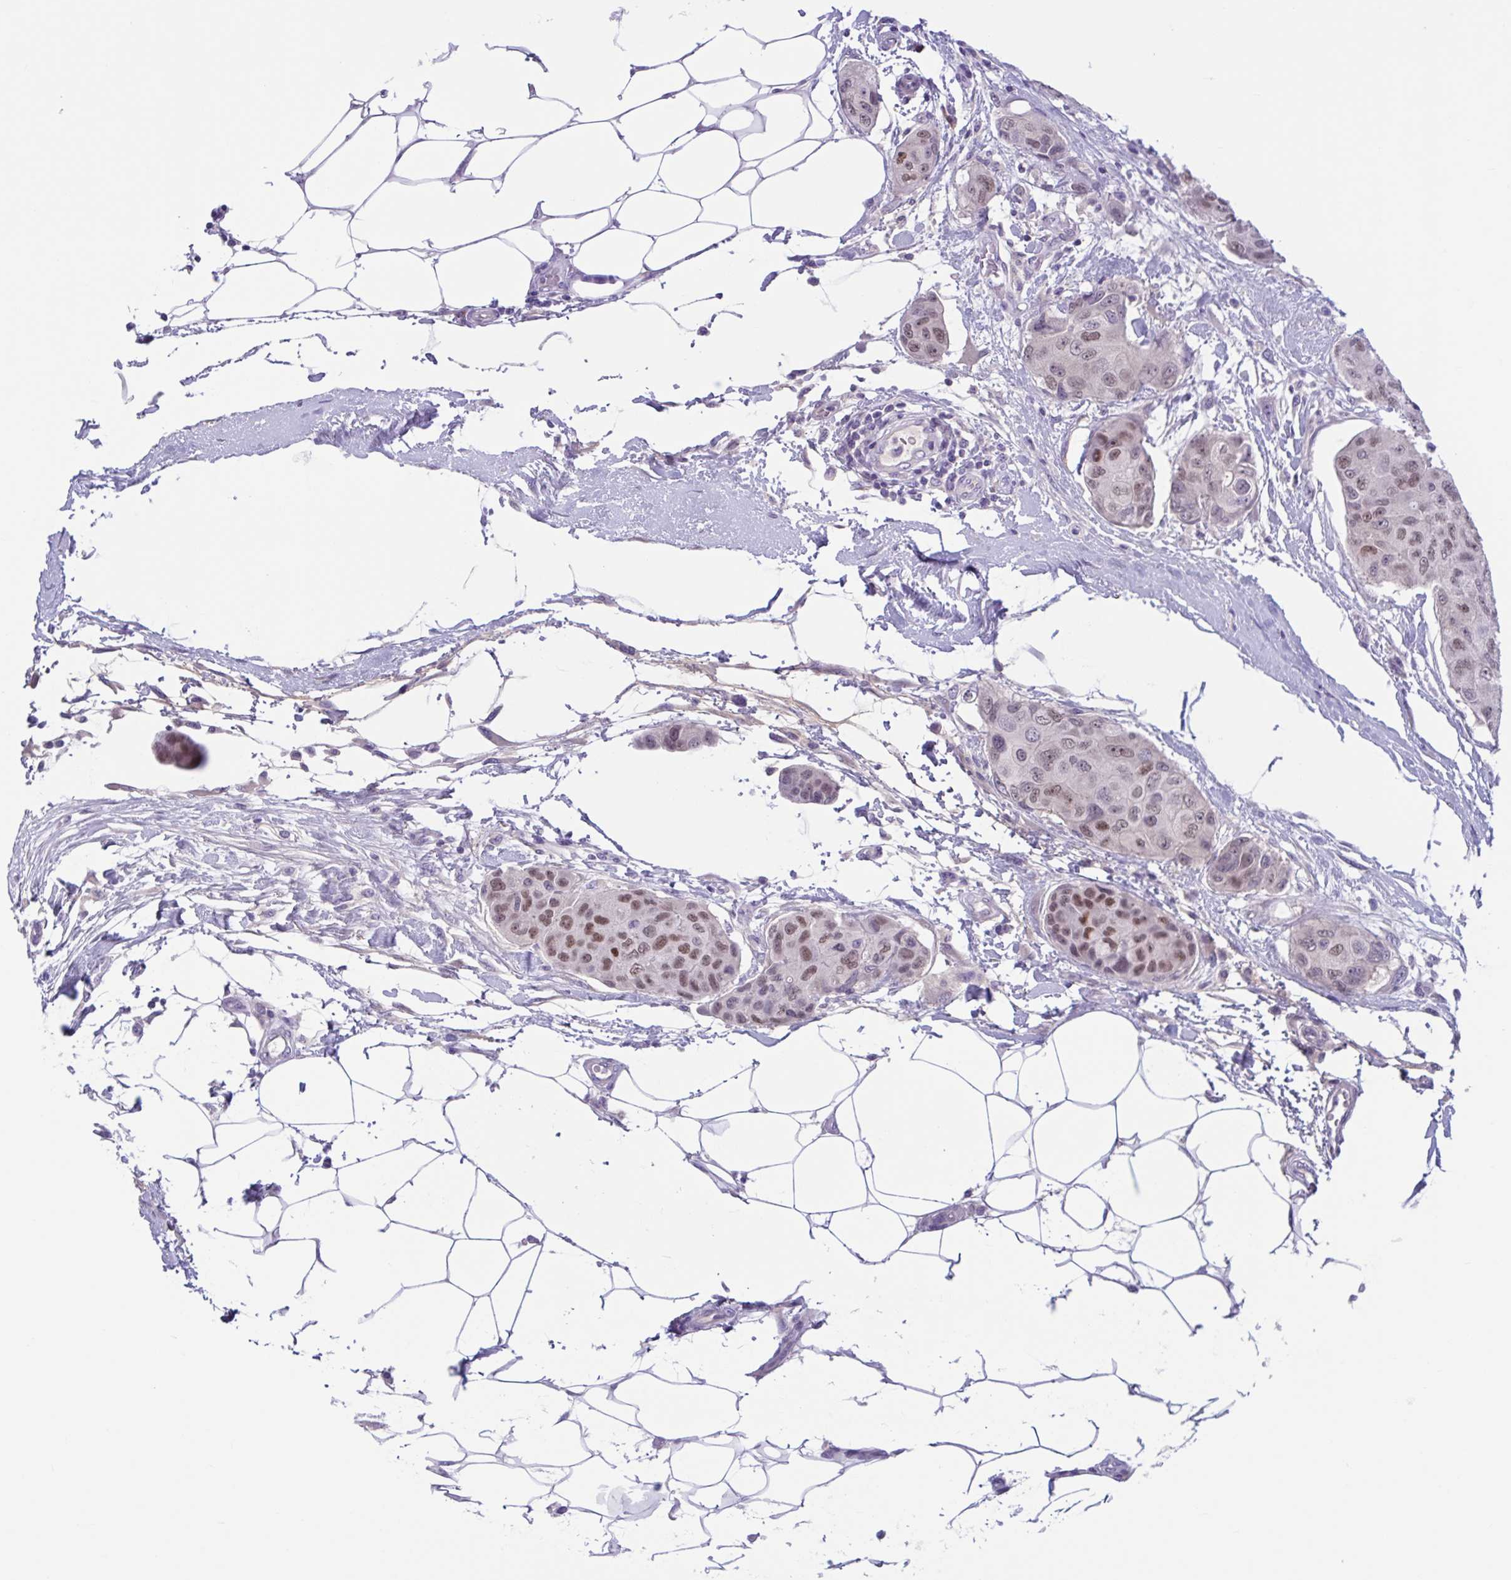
{"staining": {"intensity": "moderate", "quantity": ">75%", "location": "nuclear"}, "tissue": "breast cancer", "cell_type": "Tumor cells", "image_type": "cancer", "snomed": [{"axis": "morphology", "description": "Duct carcinoma"}, {"axis": "topography", "description": "Breast"}, {"axis": "topography", "description": "Lymph node"}], "caption": "A brown stain labels moderate nuclear expression of a protein in intraductal carcinoma (breast) tumor cells.", "gene": "WNT9B", "patient": {"sex": "female", "age": 80}}